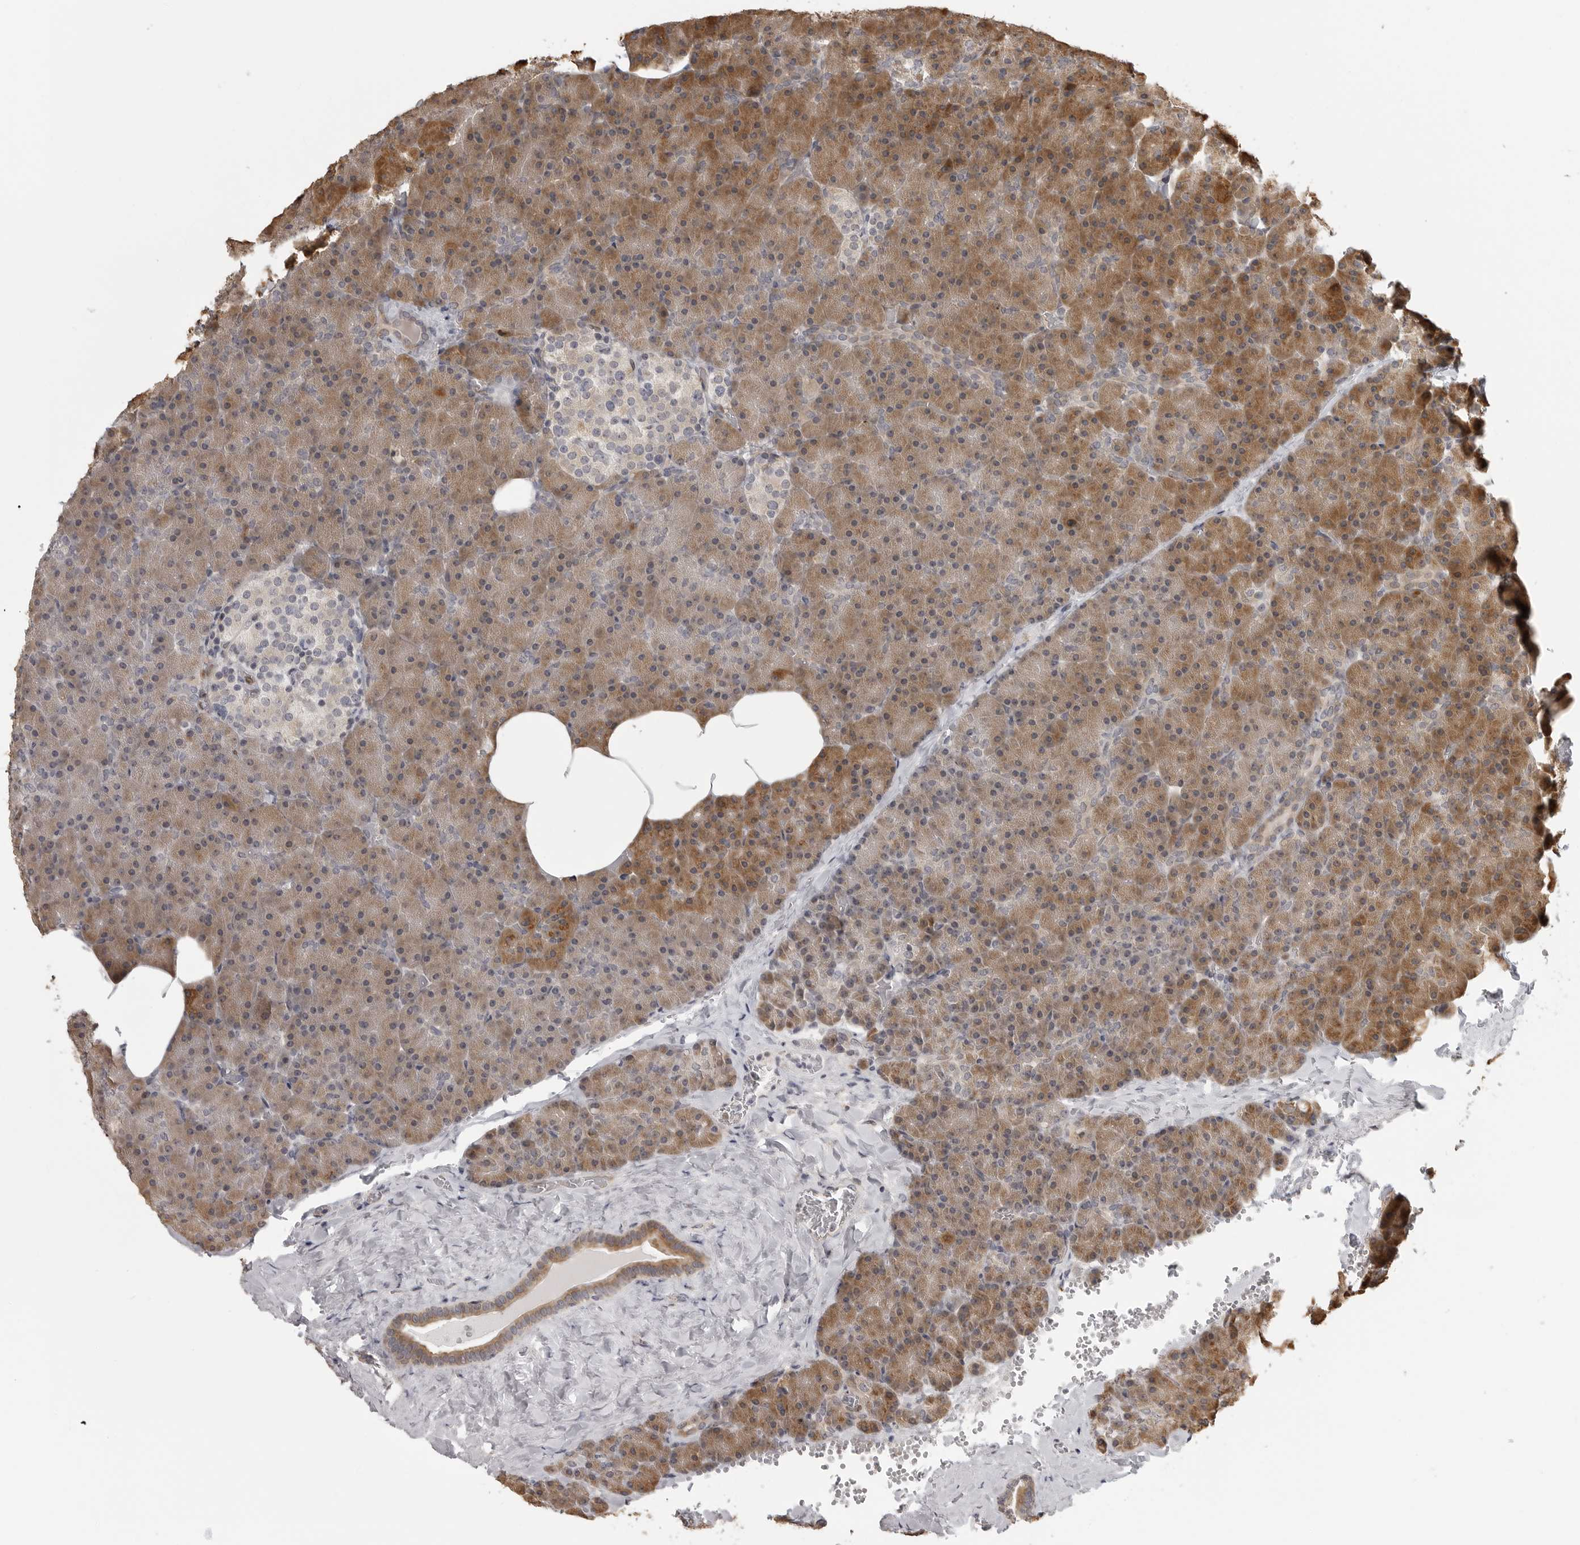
{"staining": {"intensity": "moderate", "quantity": ">75%", "location": "cytoplasmic/membranous"}, "tissue": "pancreas", "cell_type": "Exocrine glandular cells", "image_type": "normal", "snomed": [{"axis": "morphology", "description": "Normal tissue, NOS"}, {"axis": "morphology", "description": "Carcinoid, malignant, NOS"}, {"axis": "topography", "description": "Pancreas"}], "caption": "Immunohistochemical staining of benign human pancreas demonstrates >75% levels of moderate cytoplasmic/membranous protein expression in about >75% of exocrine glandular cells. The staining was performed using DAB (3,3'-diaminobenzidine), with brown indicating positive protein expression. Nuclei are stained blue with hematoxylin.", "gene": "IDO1", "patient": {"sex": "female", "age": 35}}